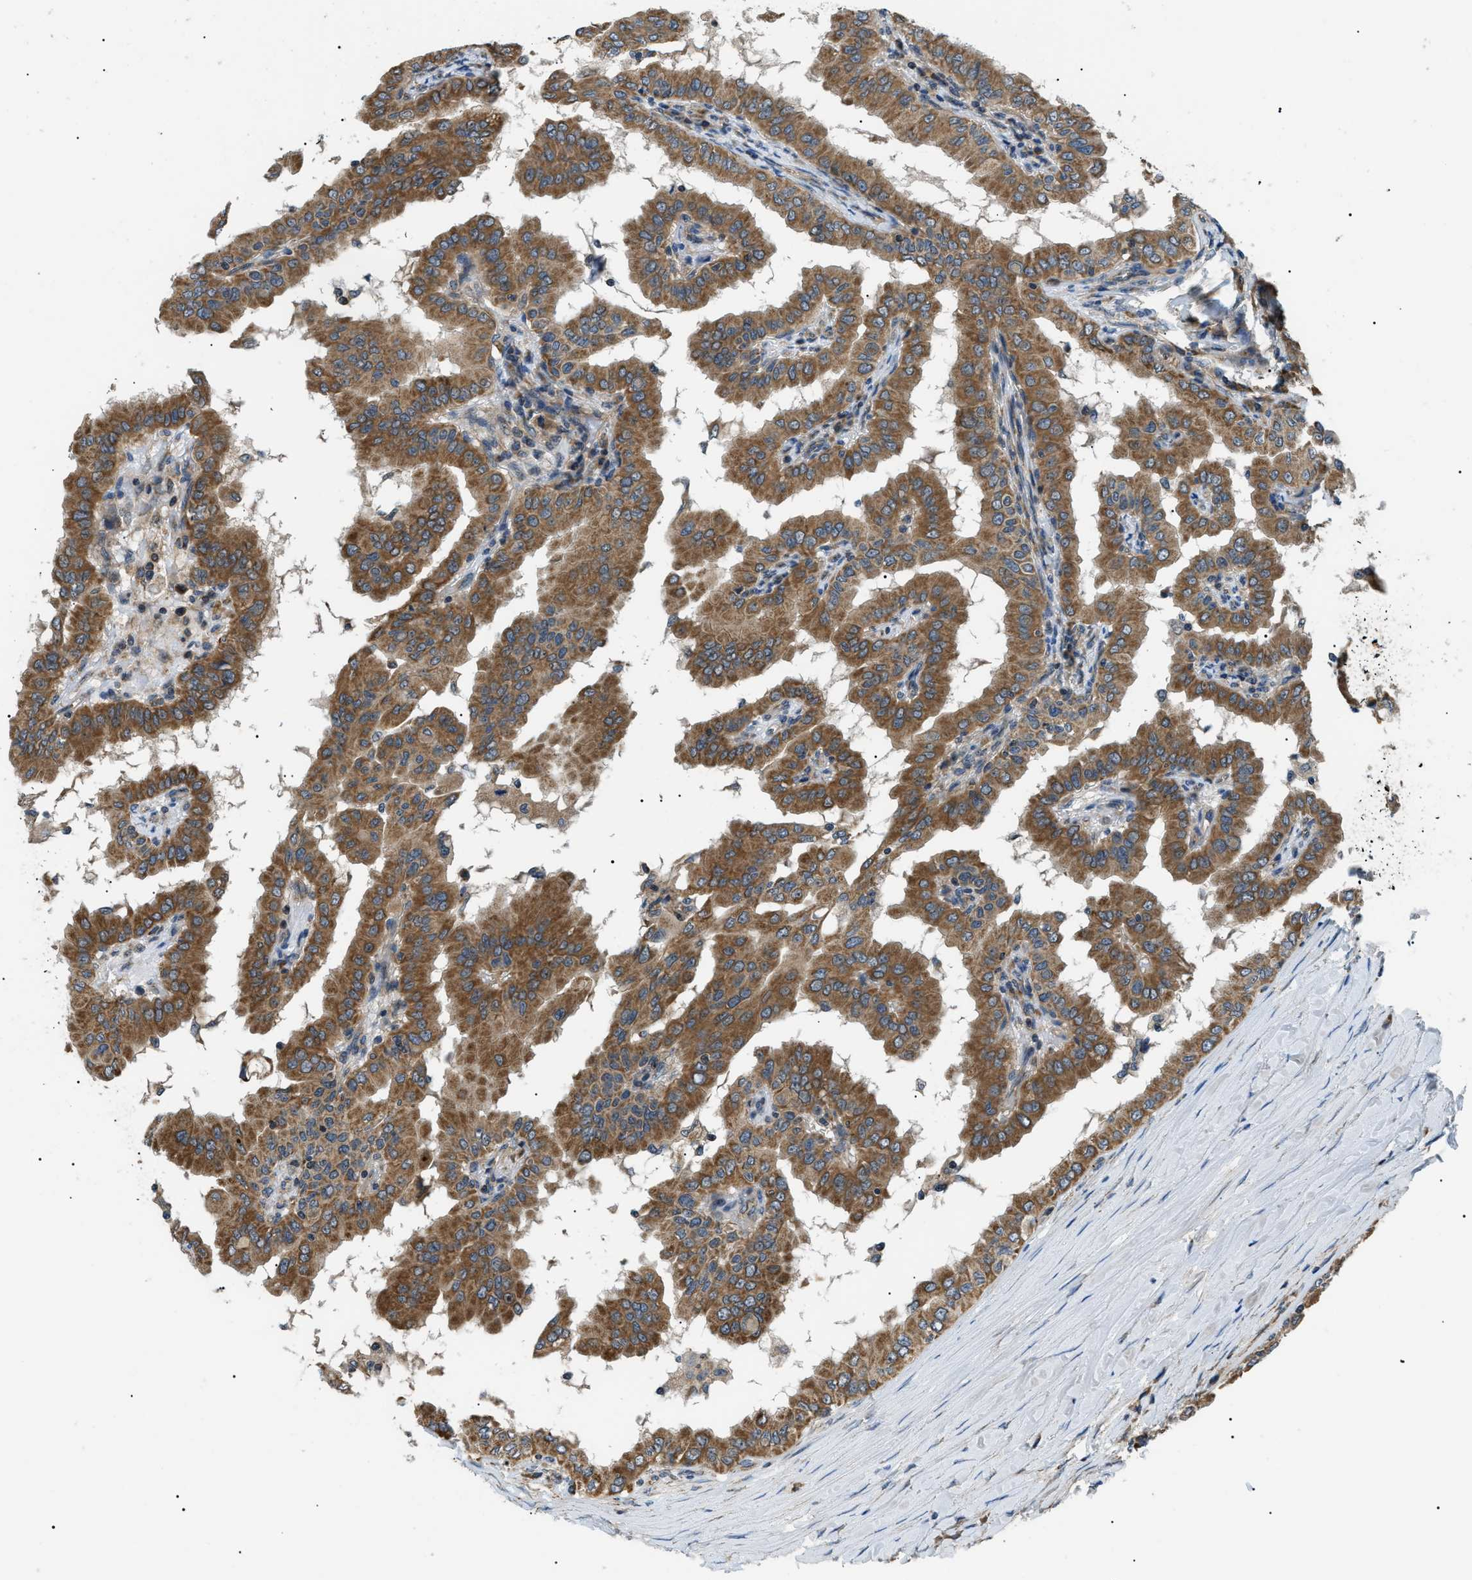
{"staining": {"intensity": "moderate", "quantity": ">75%", "location": "cytoplasmic/membranous"}, "tissue": "thyroid cancer", "cell_type": "Tumor cells", "image_type": "cancer", "snomed": [{"axis": "morphology", "description": "Papillary adenocarcinoma, NOS"}, {"axis": "topography", "description": "Thyroid gland"}], "caption": "Moderate cytoplasmic/membranous expression is present in approximately >75% of tumor cells in papillary adenocarcinoma (thyroid).", "gene": "SRPK1", "patient": {"sex": "male", "age": 33}}